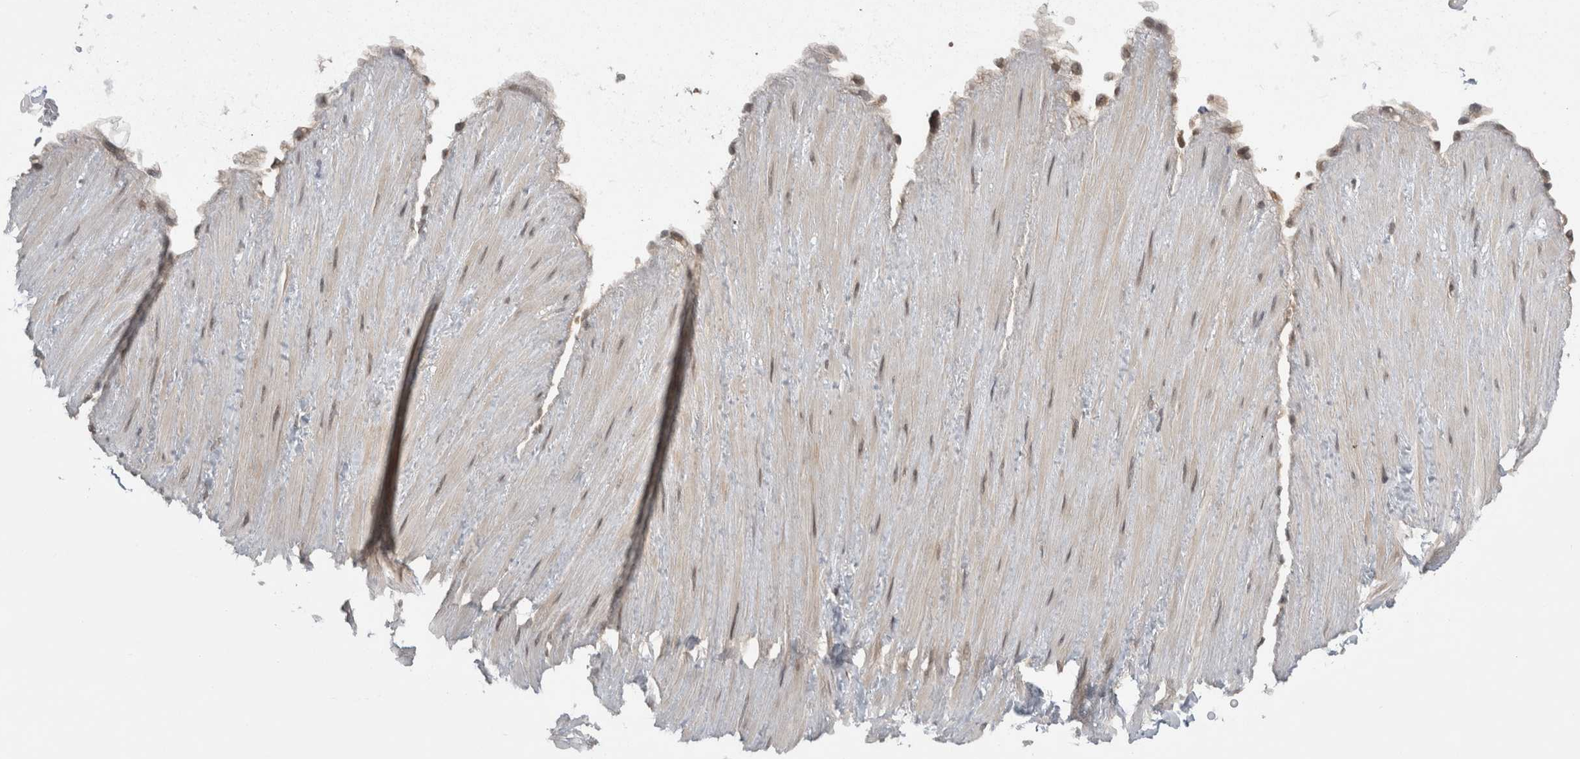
{"staining": {"intensity": "weak", "quantity": ">75%", "location": "cytoplasmic/membranous,nuclear"}, "tissue": "soft tissue", "cell_type": "Fibroblasts", "image_type": "normal", "snomed": [{"axis": "morphology", "description": "Normal tissue, NOS"}, {"axis": "topography", "description": "Adipose tissue"}, {"axis": "topography", "description": "Vascular tissue"}, {"axis": "topography", "description": "Peripheral nerve tissue"}], "caption": "Weak cytoplasmic/membranous,nuclear protein staining is seen in about >75% of fibroblasts in soft tissue. (IHC, brightfield microscopy, high magnification).", "gene": "ZNF341", "patient": {"sex": "male", "age": 25}}